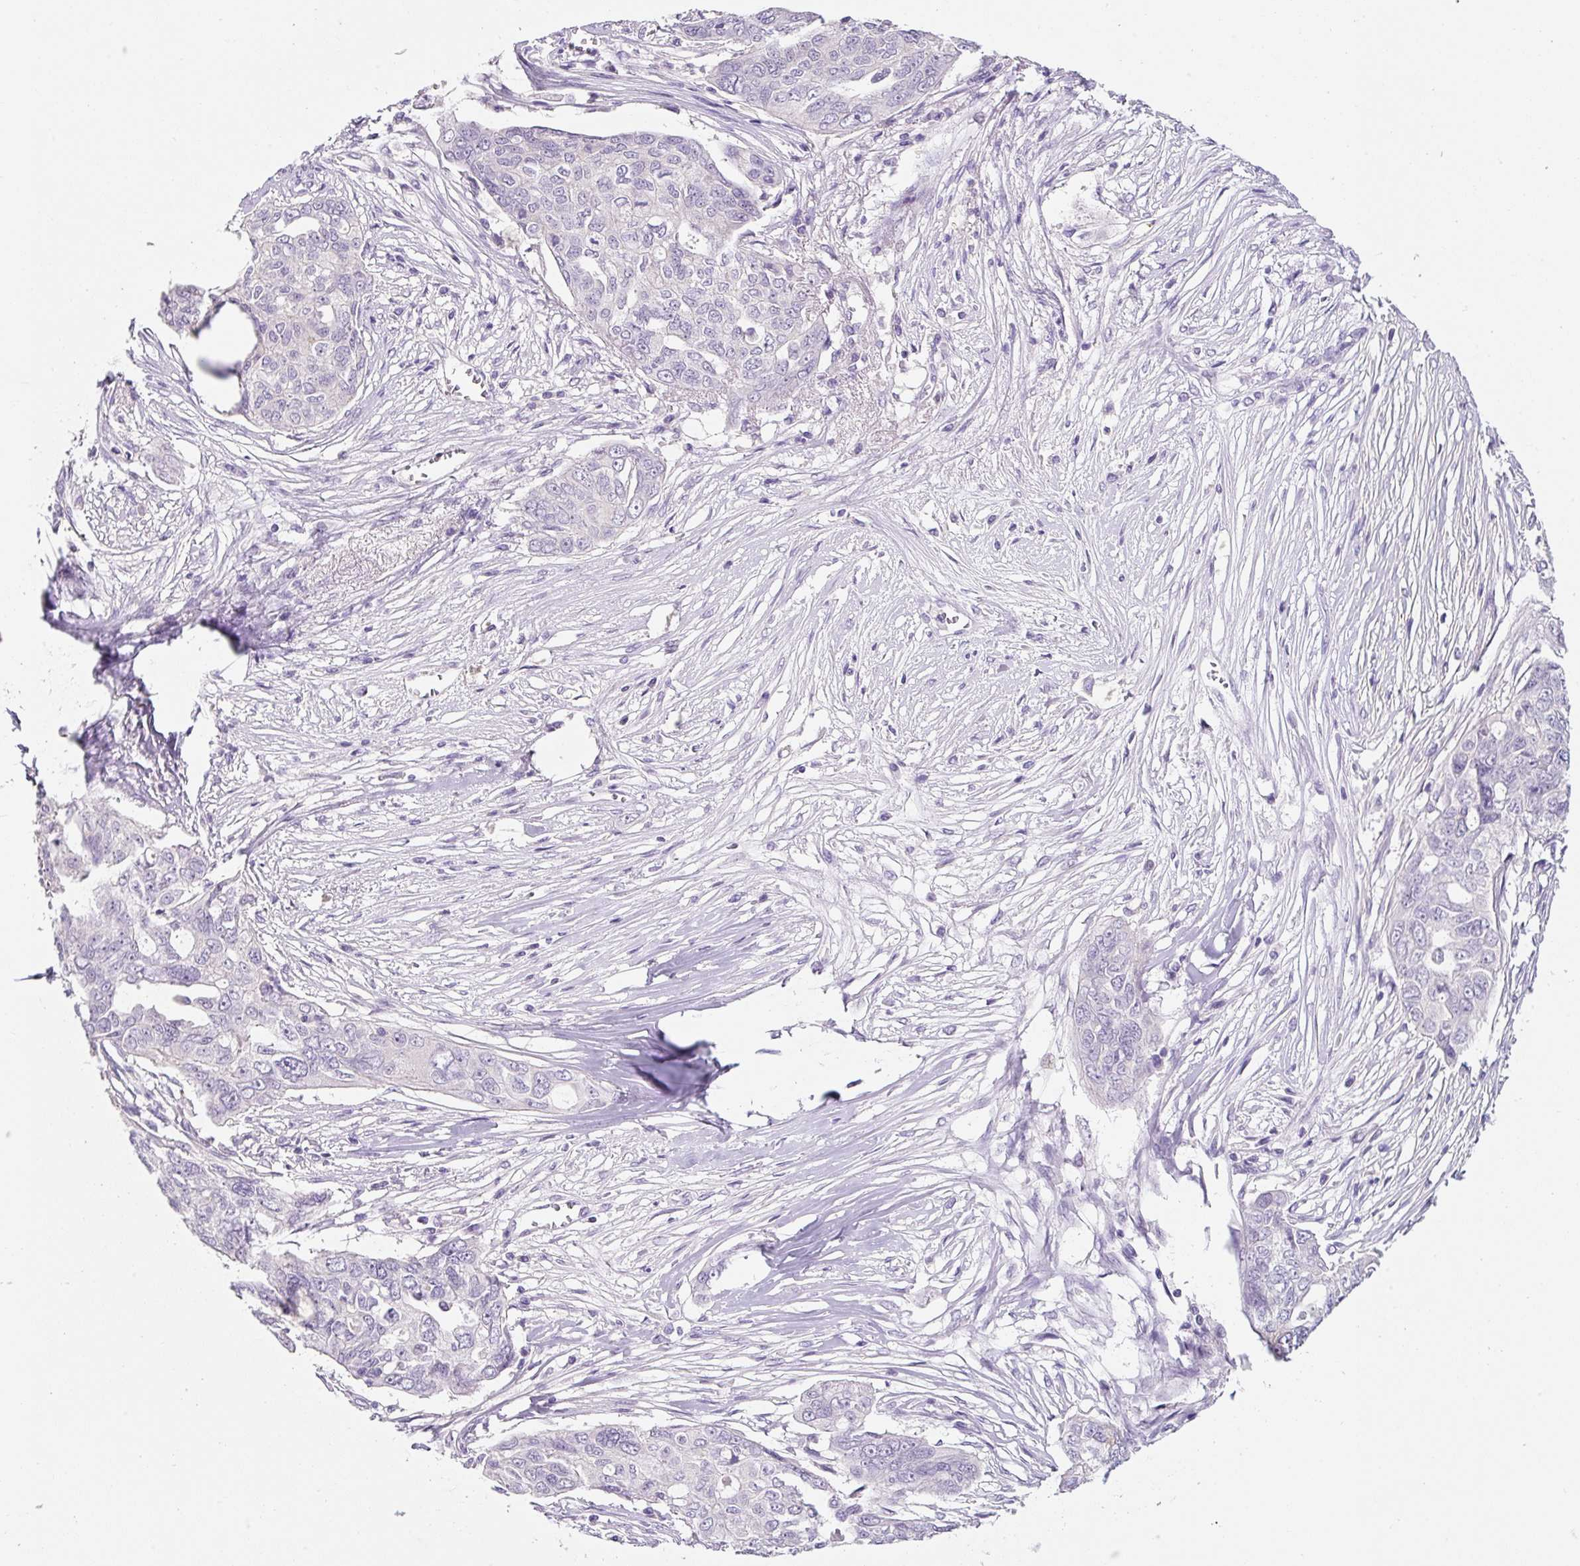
{"staining": {"intensity": "negative", "quantity": "none", "location": "none"}, "tissue": "ovarian cancer", "cell_type": "Tumor cells", "image_type": "cancer", "snomed": [{"axis": "morphology", "description": "Carcinoma, endometroid"}, {"axis": "topography", "description": "Ovary"}], "caption": "Histopathology image shows no significant protein positivity in tumor cells of endometroid carcinoma (ovarian). (Immunohistochemistry (ihc), brightfield microscopy, high magnification).", "gene": "SYP", "patient": {"sex": "female", "age": 70}}